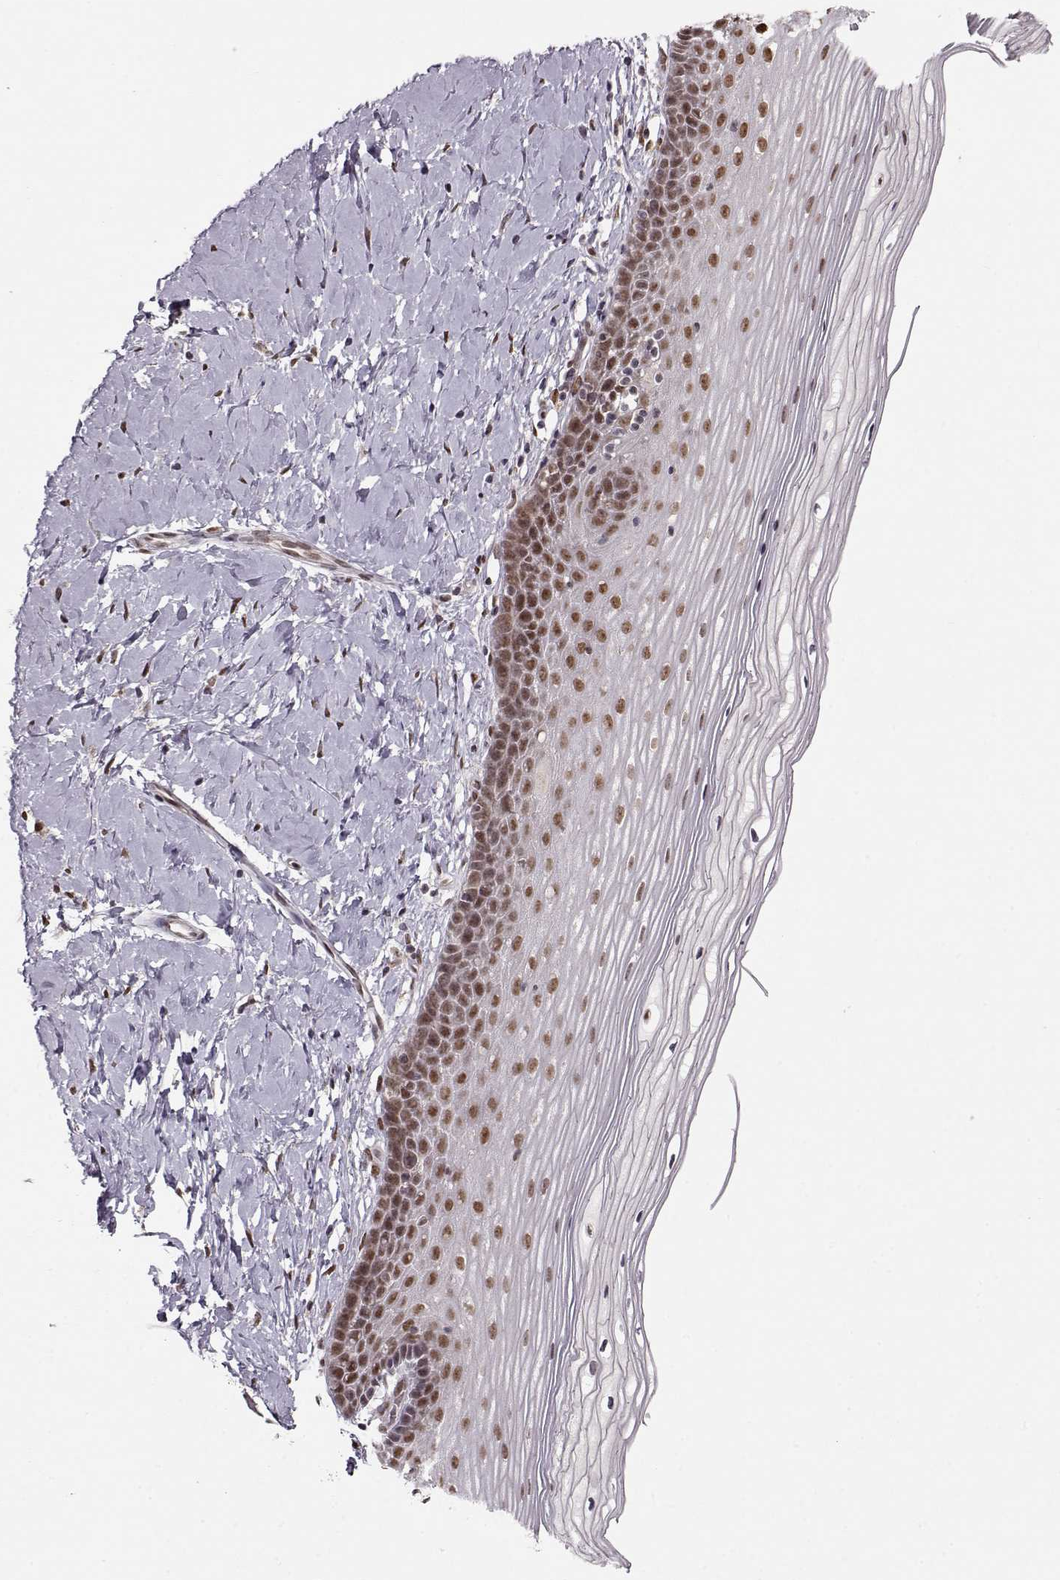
{"staining": {"intensity": "strong", "quantity": ">75%", "location": "nuclear"}, "tissue": "cervix", "cell_type": "Glandular cells", "image_type": "normal", "snomed": [{"axis": "morphology", "description": "Normal tissue, NOS"}, {"axis": "topography", "description": "Cervix"}], "caption": "IHC micrograph of unremarkable cervix: cervix stained using immunohistochemistry exhibits high levels of strong protein expression localized specifically in the nuclear of glandular cells, appearing as a nuclear brown color.", "gene": "RAI1", "patient": {"sex": "female", "age": 37}}